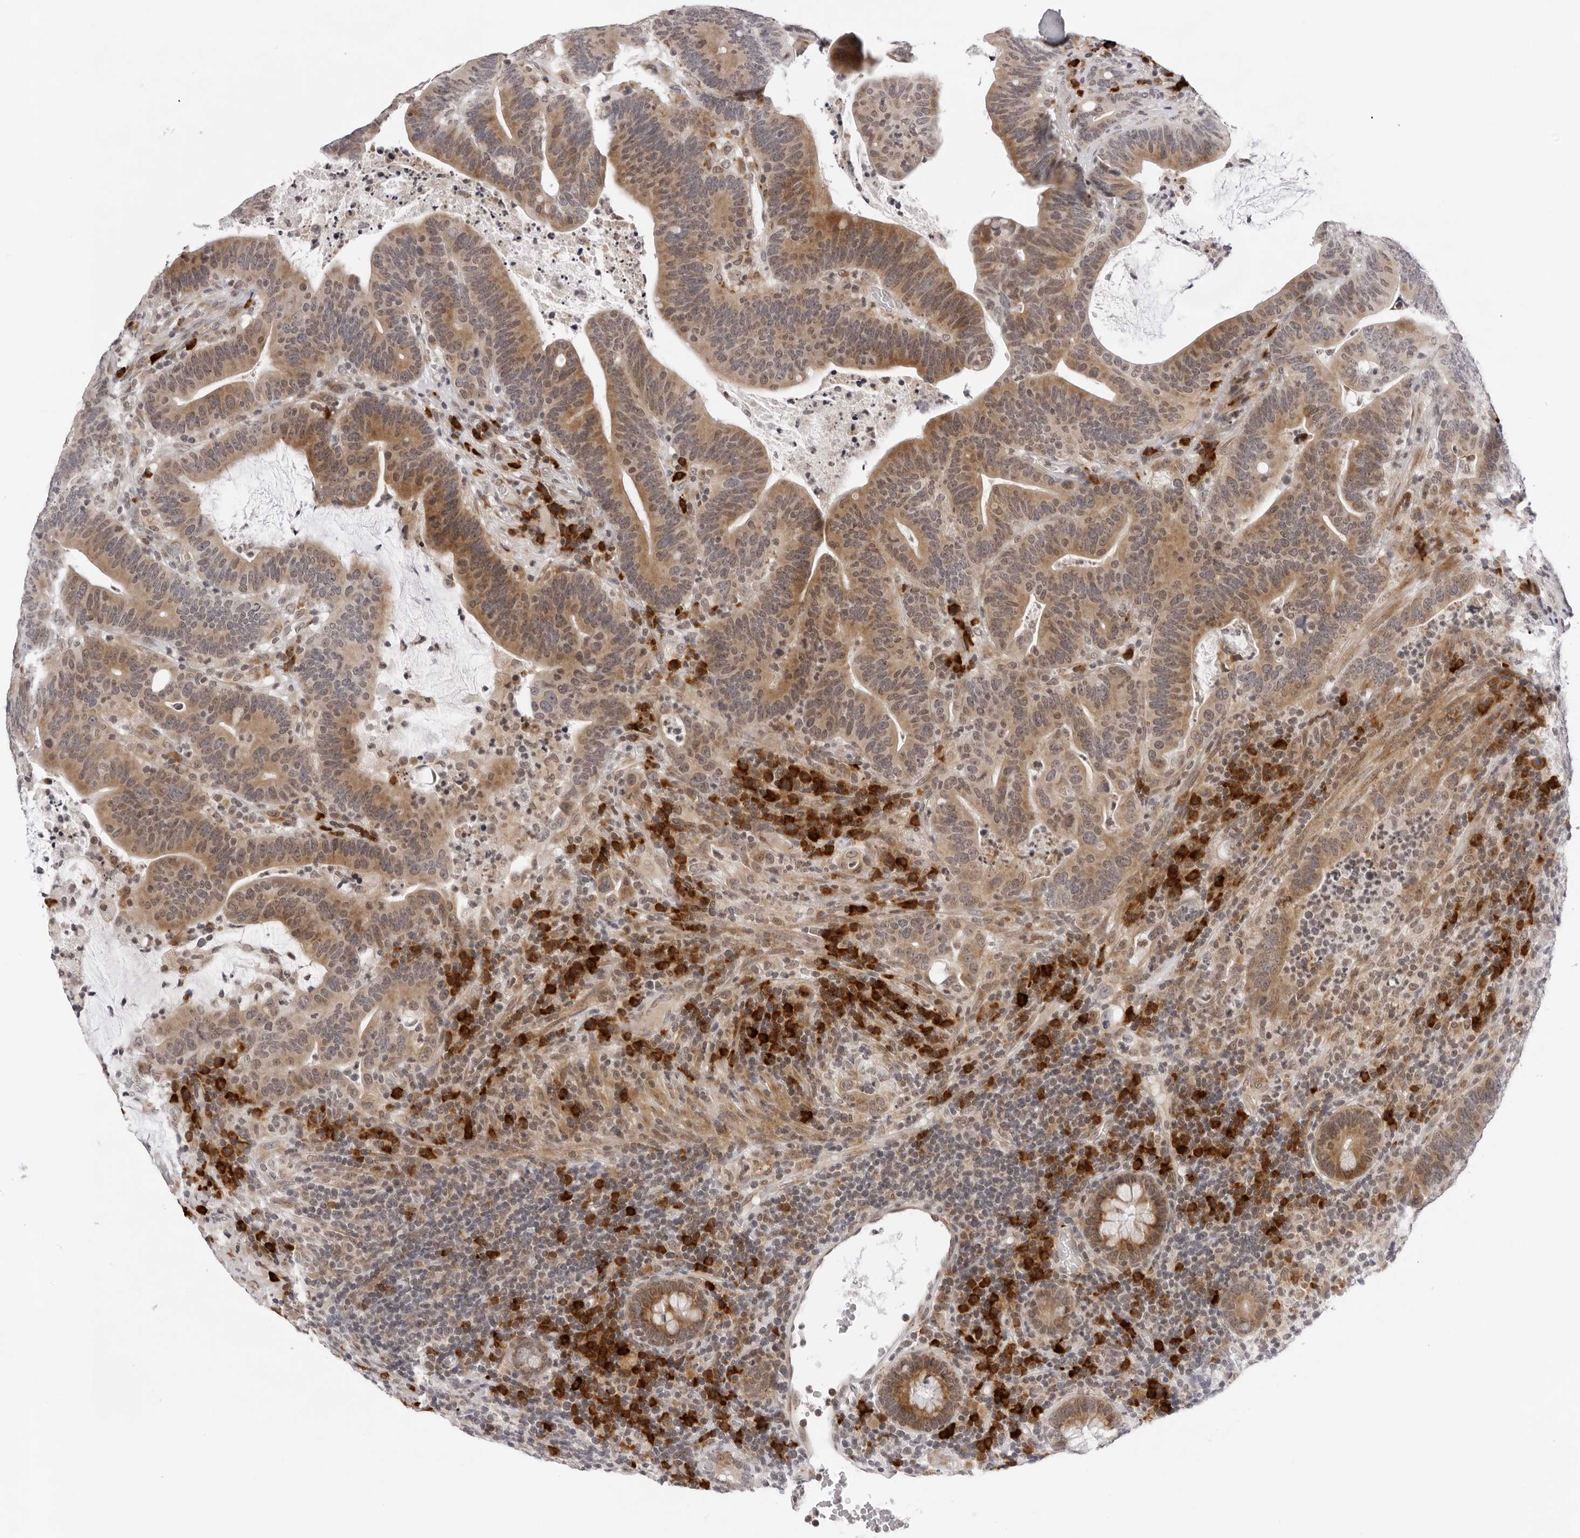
{"staining": {"intensity": "moderate", "quantity": ">75%", "location": "cytoplasmic/membranous"}, "tissue": "colorectal cancer", "cell_type": "Tumor cells", "image_type": "cancer", "snomed": [{"axis": "morphology", "description": "Adenocarcinoma, NOS"}, {"axis": "topography", "description": "Colon"}], "caption": "Immunohistochemistry (IHC) histopathology image of colorectal adenocarcinoma stained for a protein (brown), which shows medium levels of moderate cytoplasmic/membranous staining in about >75% of tumor cells.", "gene": "IL17RA", "patient": {"sex": "female", "age": 66}}